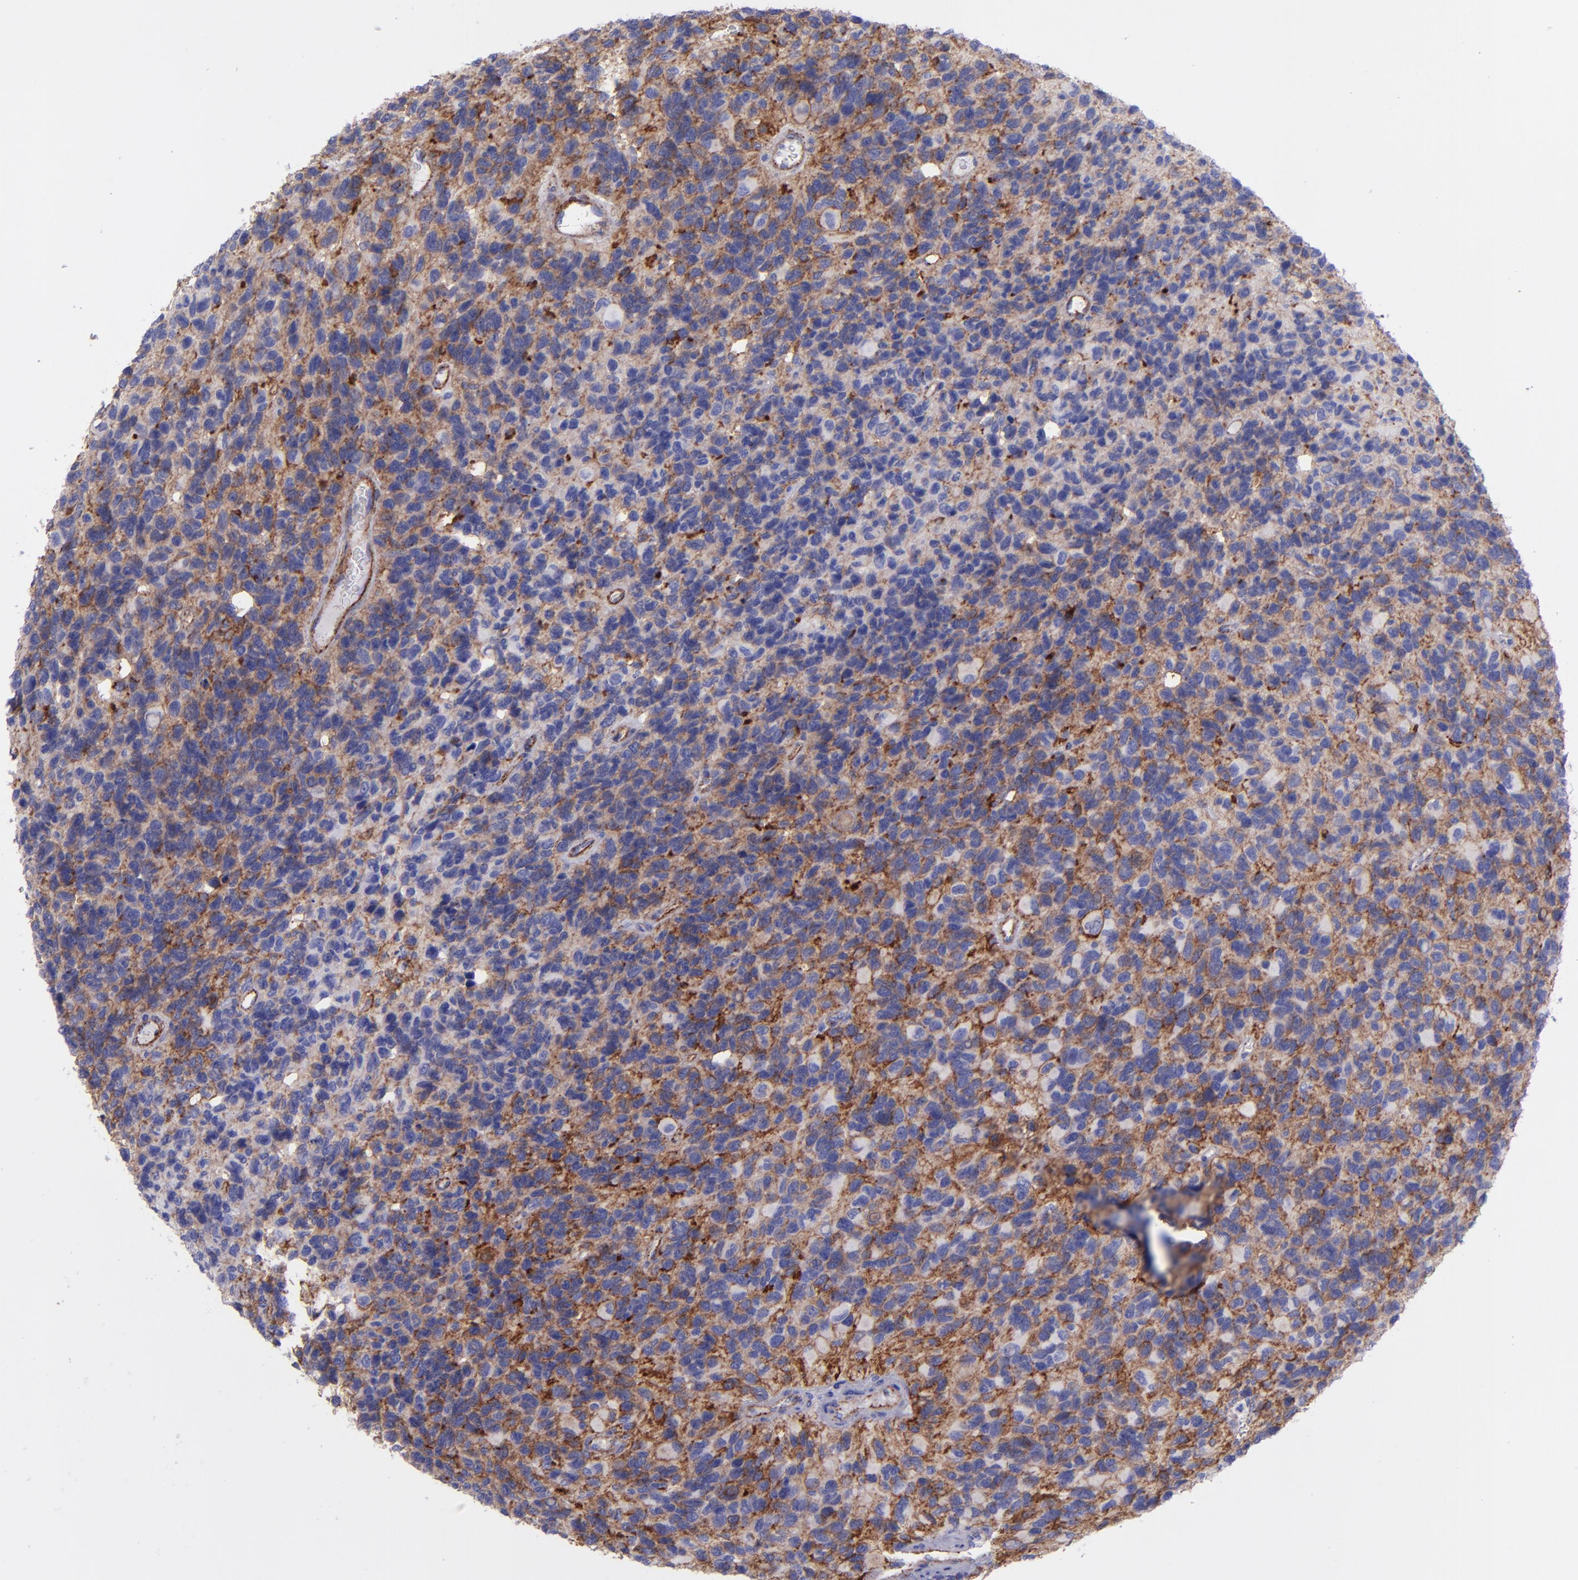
{"staining": {"intensity": "moderate", "quantity": "25%-75%", "location": "cytoplasmic/membranous"}, "tissue": "glioma", "cell_type": "Tumor cells", "image_type": "cancer", "snomed": [{"axis": "morphology", "description": "Glioma, malignant, High grade"}, {"axis": "topography", "description": "Brain"}], "caption": "This micrograph demonstrates immunohistochemistry (IHC) staining of human glioma, with medium moderate cytoplasmic/membranous positivity in approximately 25%-75% of tumor cells.", "gene": "ITGAV", "patient": {"sex": "male", "age": 77}}